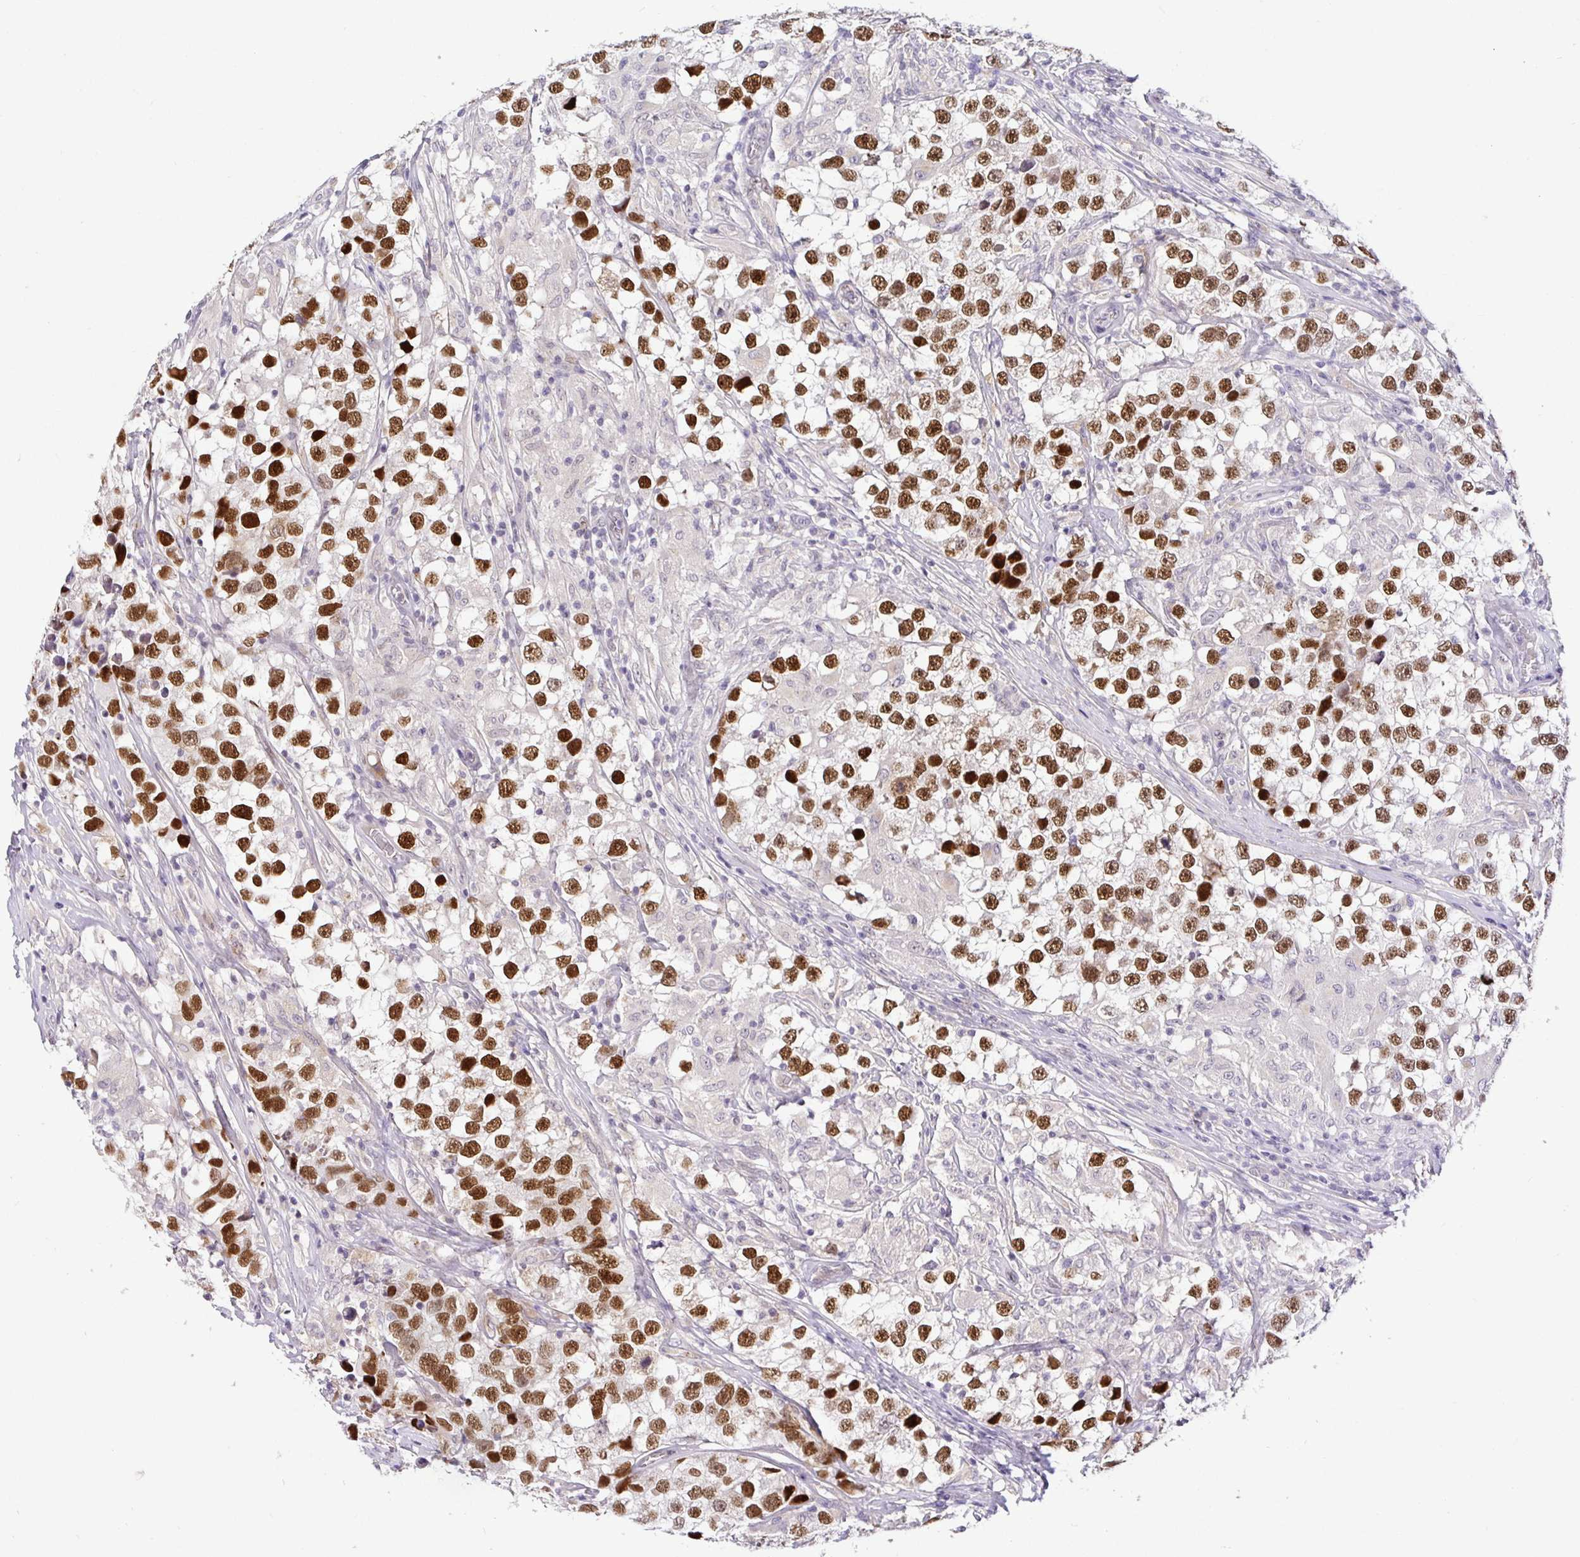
{"staining": {"intensity": "strong", "quantity": ">75%", "location": "nuclear"}, "tissue": "testis cancer", "cell_type": "Tumor cells", "image_type": "cancer", "snomed": [{"axis": "morphology", "description": "Seminoma, NOS"}, {"axis": "topography", "description": "Testis"}], "caption": "Strong nuclear protein expression is present in about >75% of tumor cells in testis cancer (seminoma). The staining is performed using DAB (3,3'-diaminobenzidine) brown chromogen to label protein expression. The nuclei are counter-stained blue using hematoxylin.", "gene": "NUP188", "patient": {"sex": "male", "age": 46}}